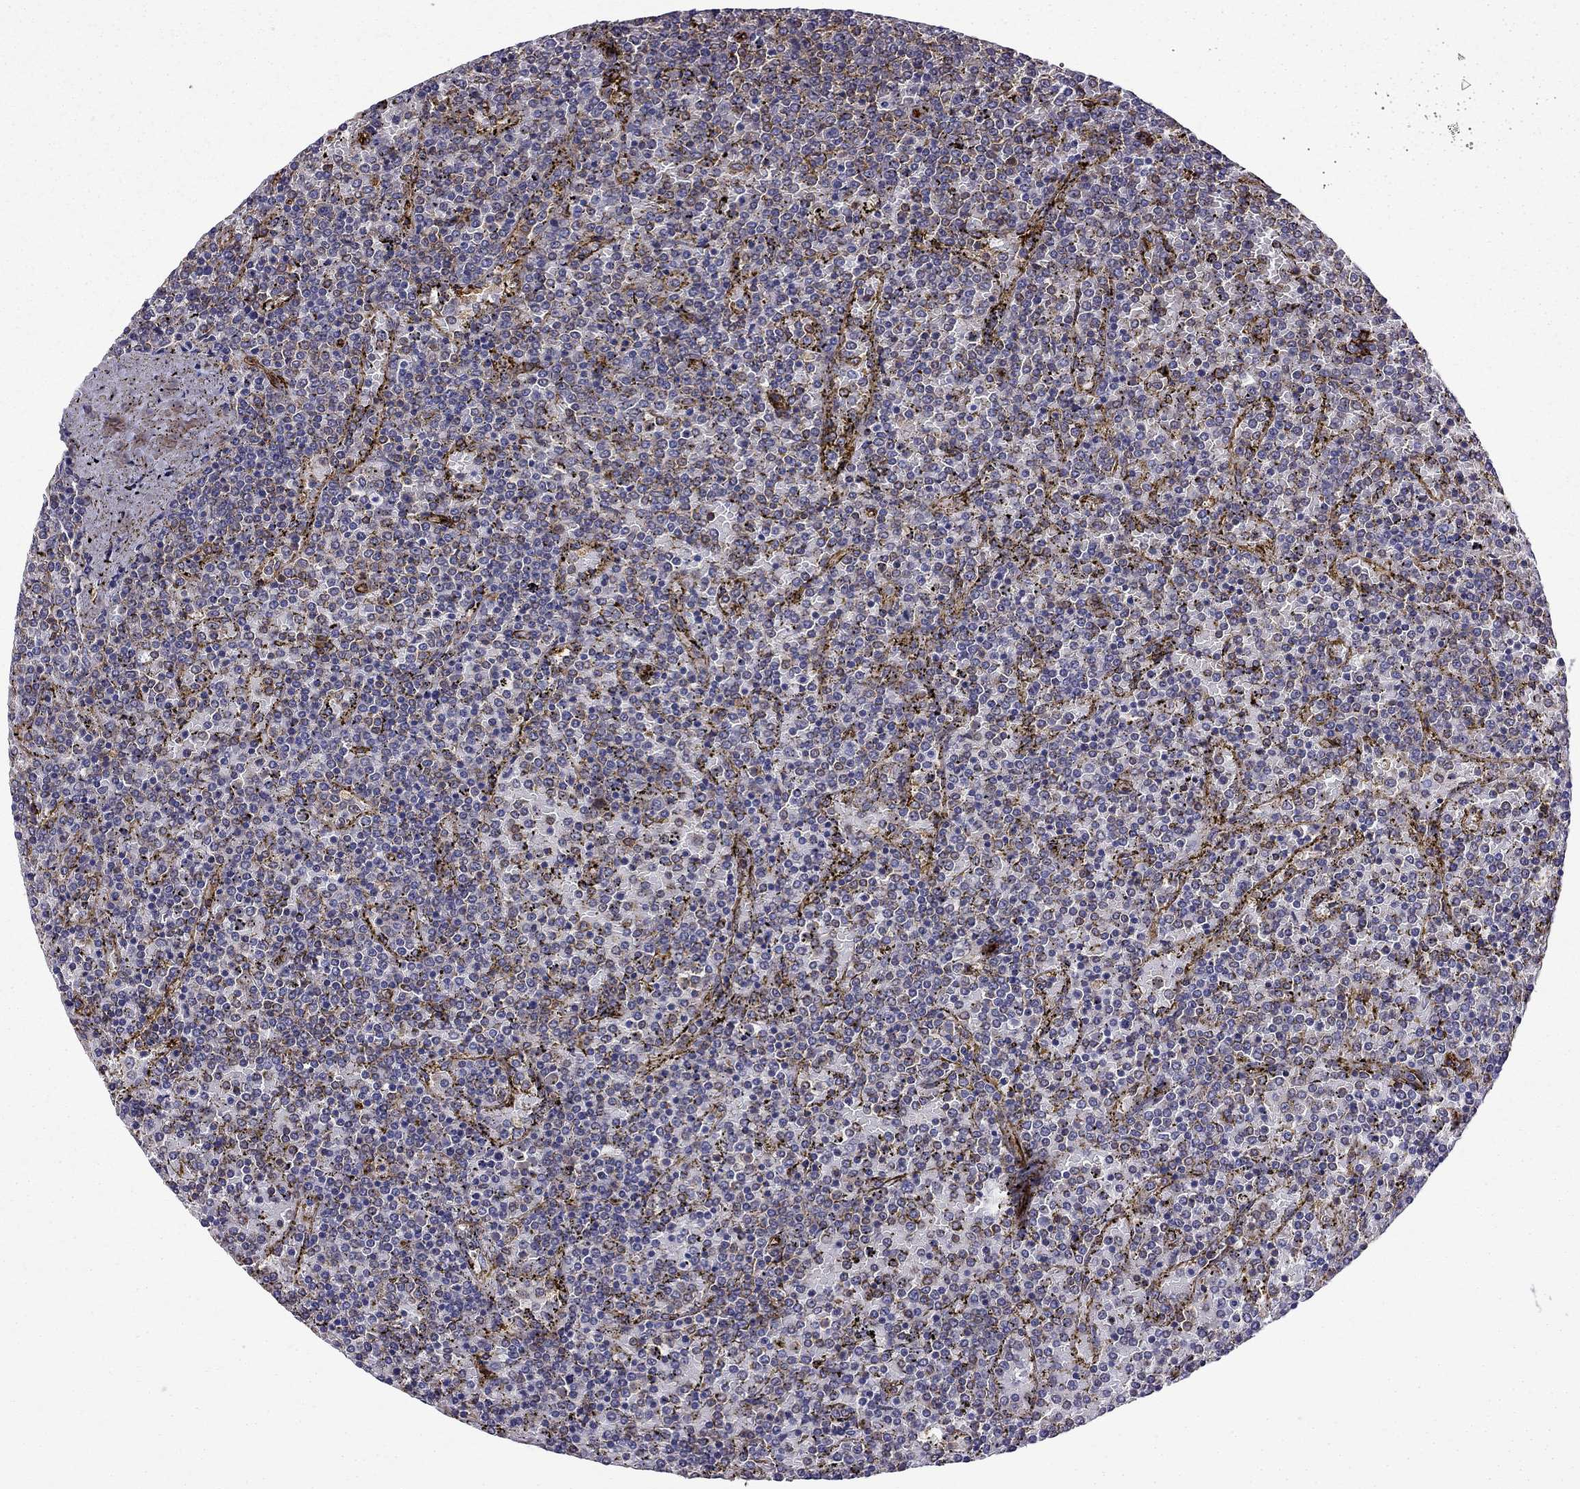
{"staining": {"intensity": "negative", "quantity": "none", "location": "none"}, "tissue": "lymphoma", "cell_type": "Tumor cells", "image_type": "cancer", "snomed": [{"axis": "morphology", "description": "Malignant lymphoma, non-Hodgkin's type, Low grade"}, {"axis": "topography", "description": "Spleen"}], "caption": "Photomicrograph shows no protein positivity in tumor cells of low-grade malignant lymphoma, non-Hodgkin's type tissue.", "gene": "MAP4", "patient": {"sex": "female", "age": 77}}